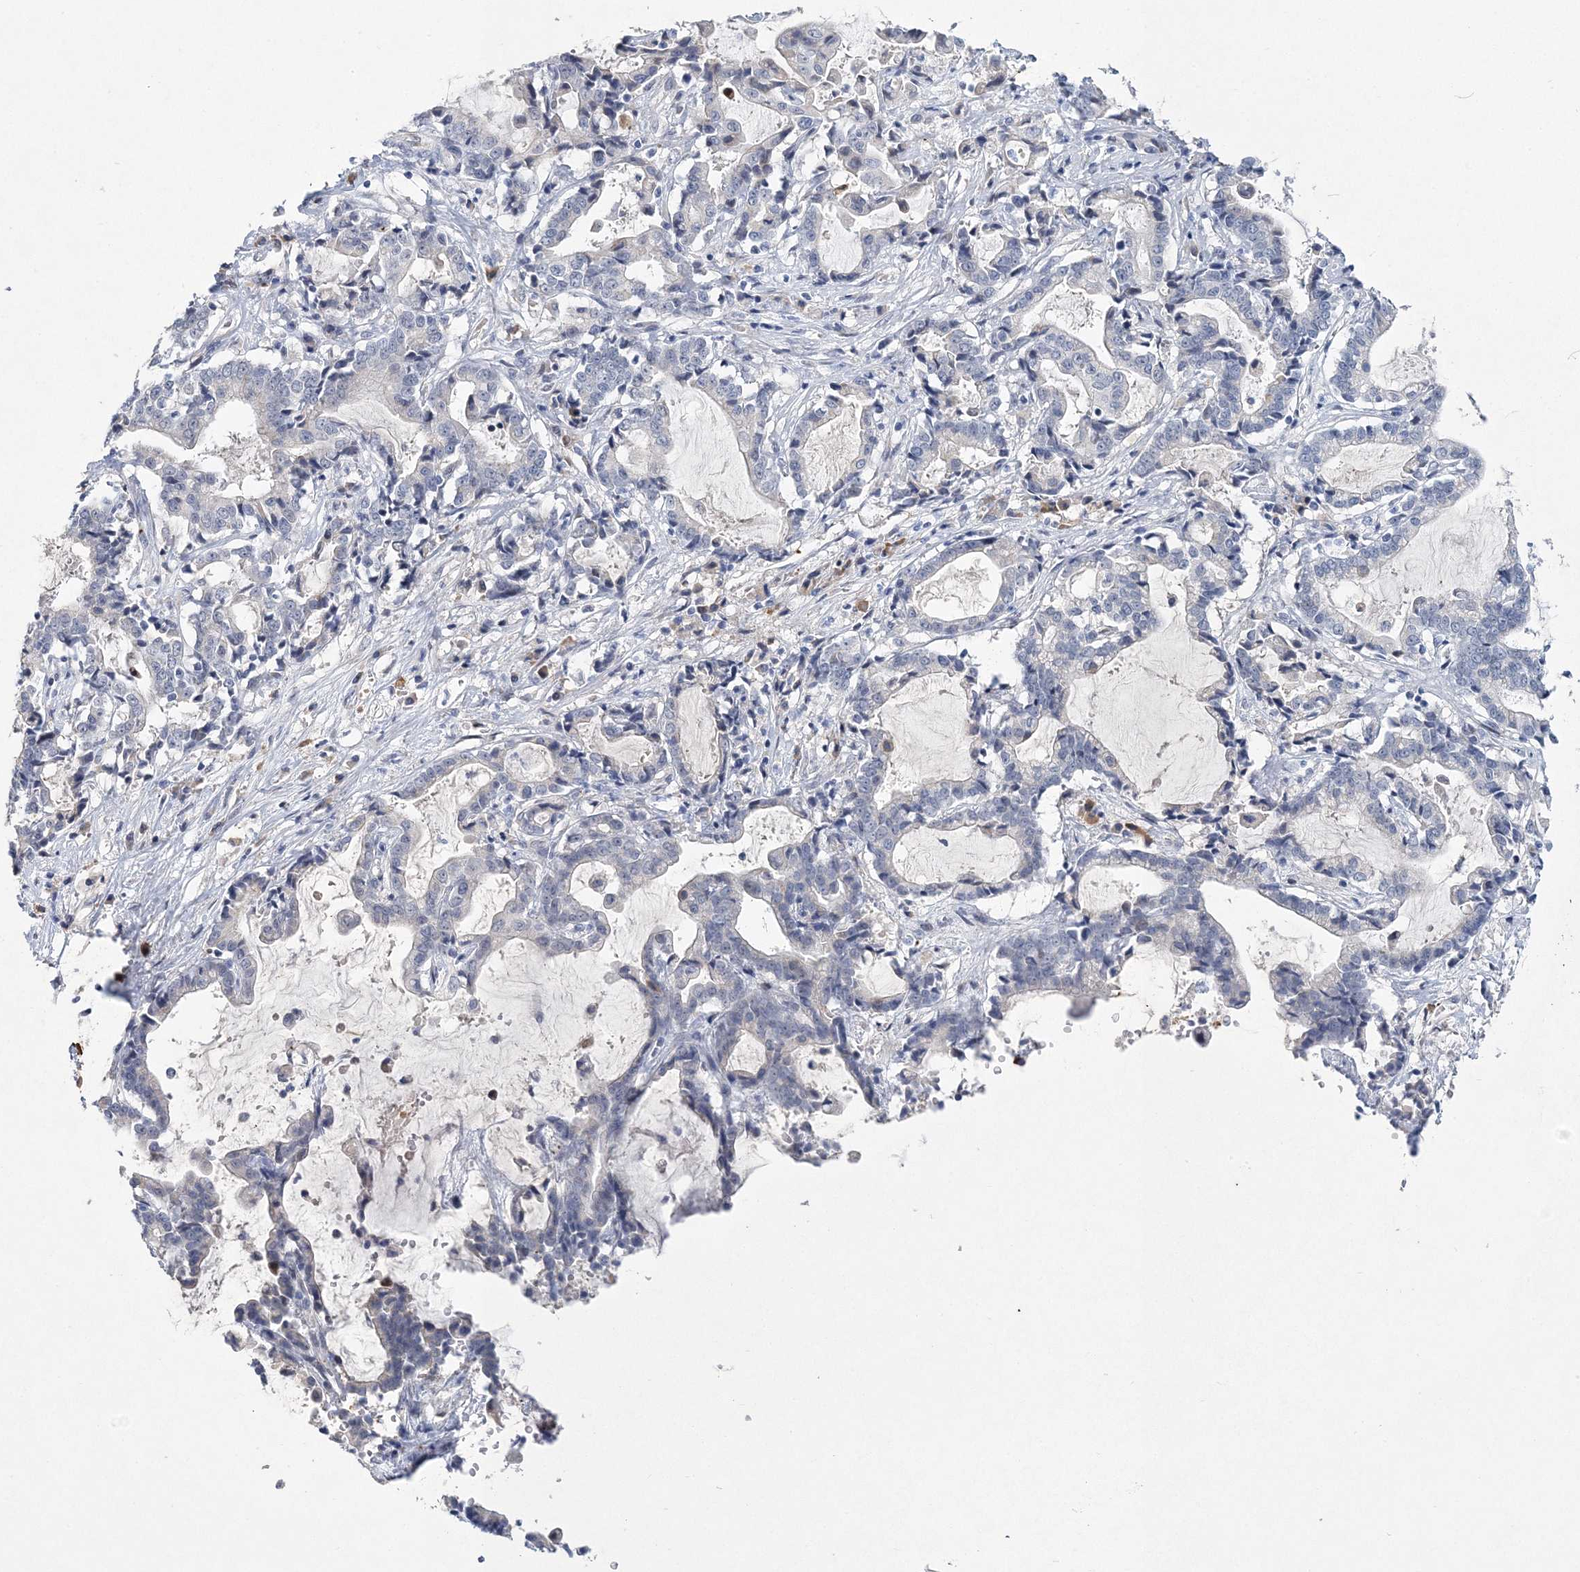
{"staining": {"intensity": "negative", "quantity": "none", "location": "none"}, "tissue": "liver cancer", "cell_type": "Tumor cells", "image_type": "cancer", "snomed": [{"axis": "morphology", "description": "Cholangiocarcinoma"}, {"axis": "topography", "description": "Liver"}], "caption": "Cholangiocarcinoma (liver) was stained to show a protein in brown. There is no significant expression in tumor cells. (DAB immunohistochemistry, high magnification).", "gene": "MYOZ2", "patient": {"sex": "male", "age": 57}}